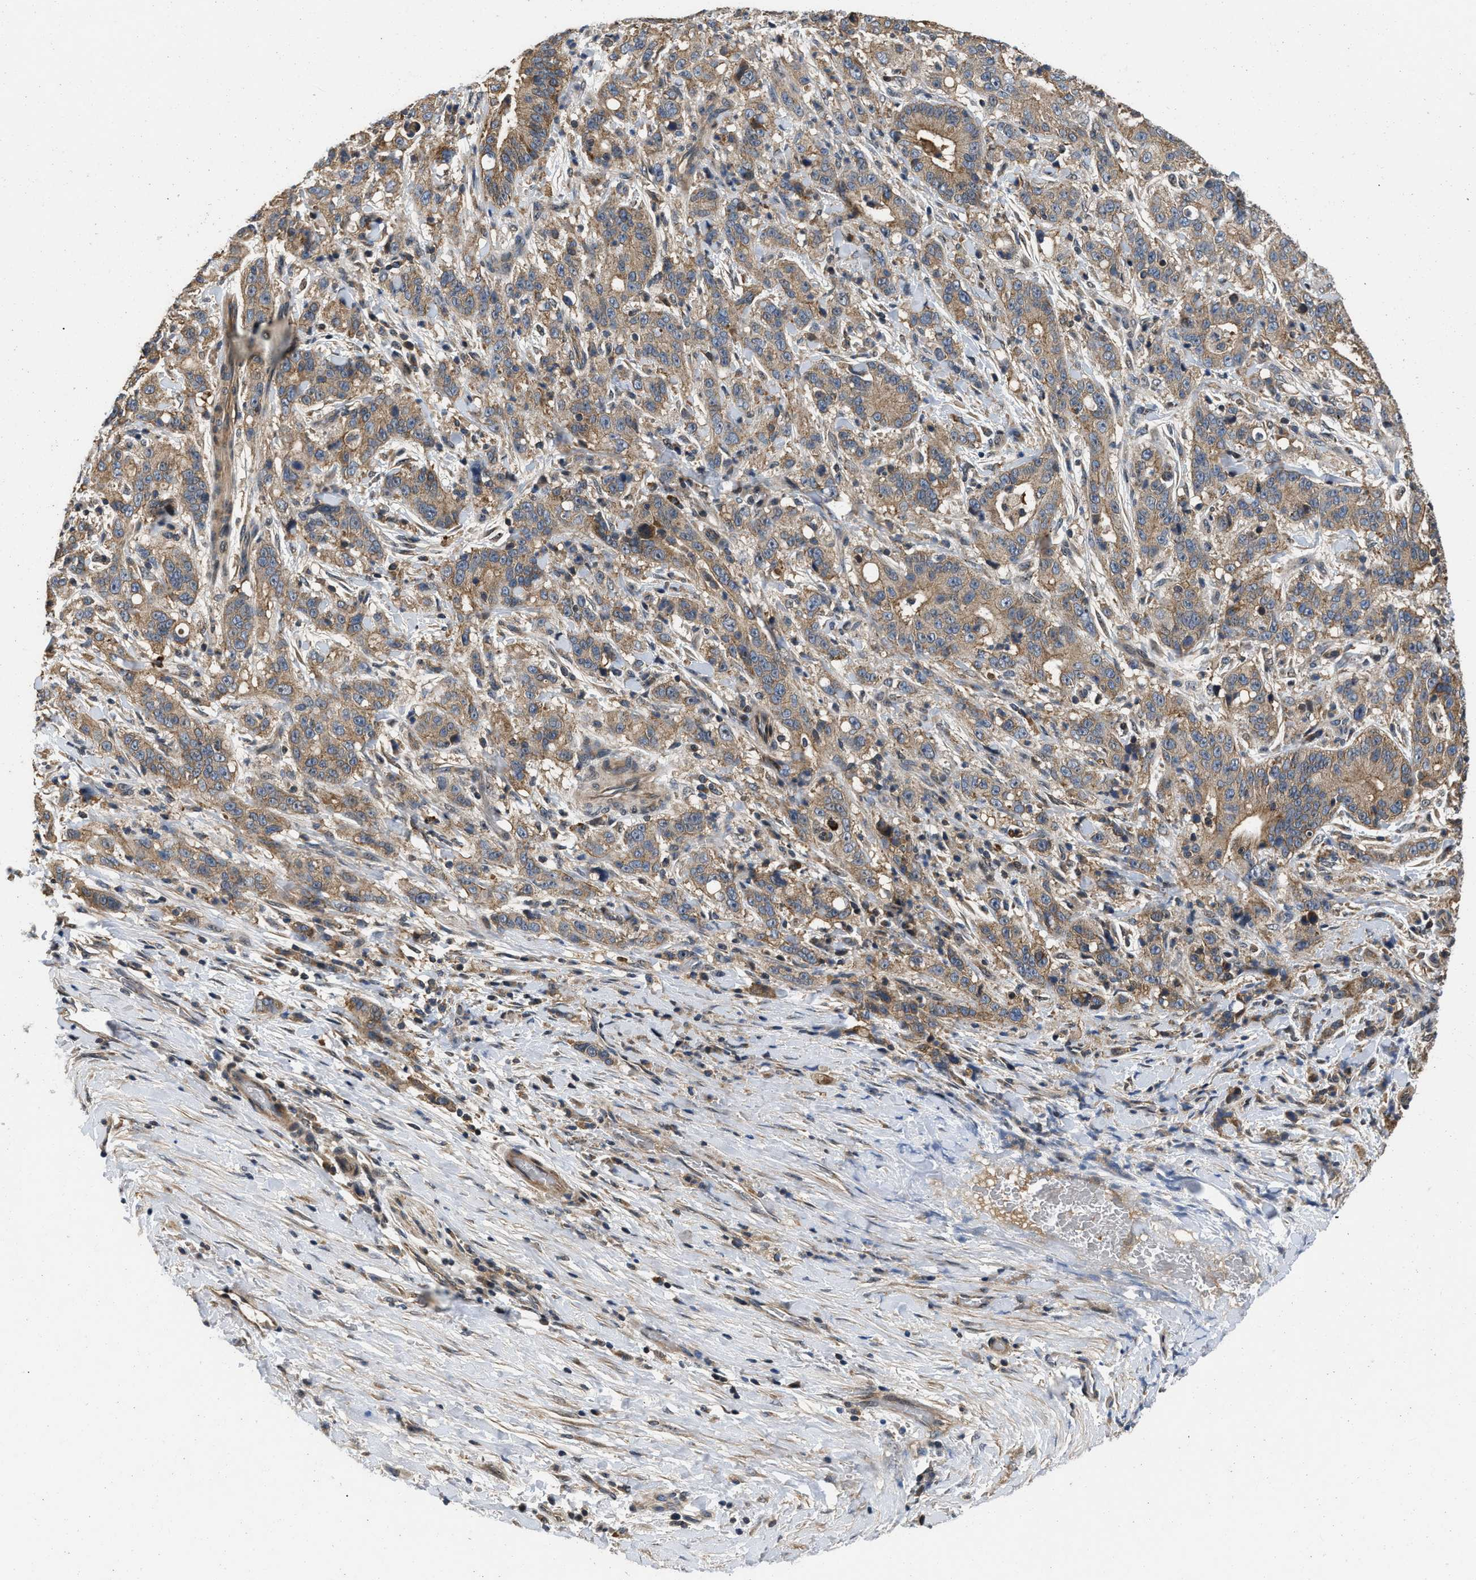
{"staining": {"intensity": "moderate", "quantity": ">75%", "location": "cytoplasmic/membranous"}, "tissue": "liver cancer", "cell_type": "Tumor cells", "image_type": "cancer", "snomed": [{"axis": "morphology", "description": "Cholangiocarcinoma"}, {"axis": "topography", "description": "Liver"}], "caption": "High-magnification brightfield microscopy of liver cholangiocarcinoma stained with DAB (3,3'-diaminobenzidine) (brown) and counterstained with hematoxylin (blue). tumor cells exhibit moderate cytoplasmic/membranous positivity is seen in approximately>75% of cells.", "gene": "PRDM14", "patient": {"sex": "female", "age": 38}}